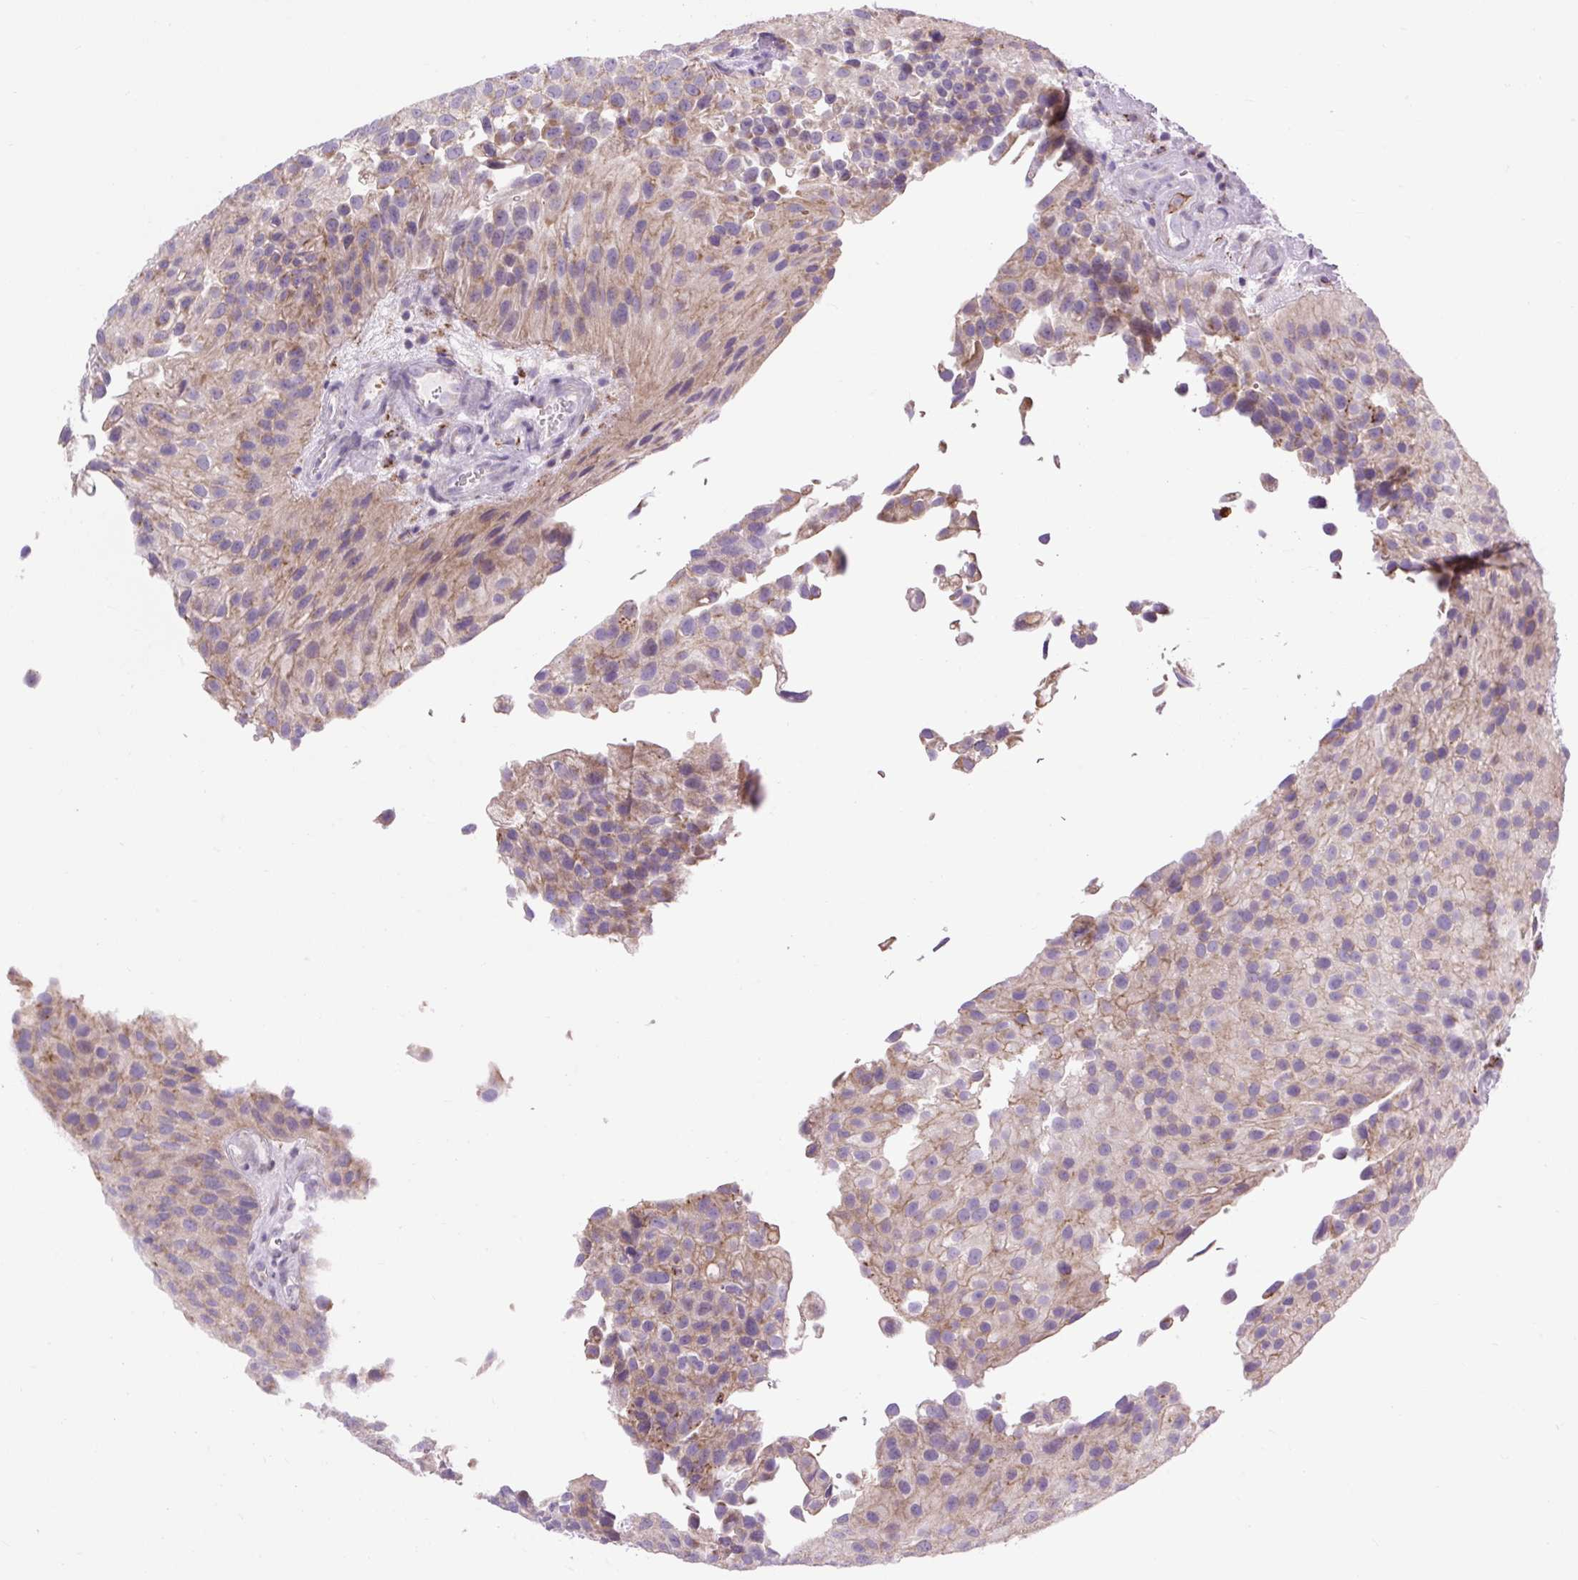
{"staining": {"intensity": "weak", "quantity": ">75%", "location": "cytoplasmic/membranous"}, "tissue": "urothelial cancer", "cell_type": "Tumor cells", "image_type": "cancer", "snomed": [{"axis": "morphology", "description": "Urothelial carcinoma, NOS"}, {"axis": "topography", "description": "Urinary bladder"}], "caption": "A low amount of weak cytoplasmic/membranous staining is seen in about >75% of tumor cells in urothelial cancer tissue.", "gene": "RNASE10", "patient": {"sex": "male", "age": 87}}